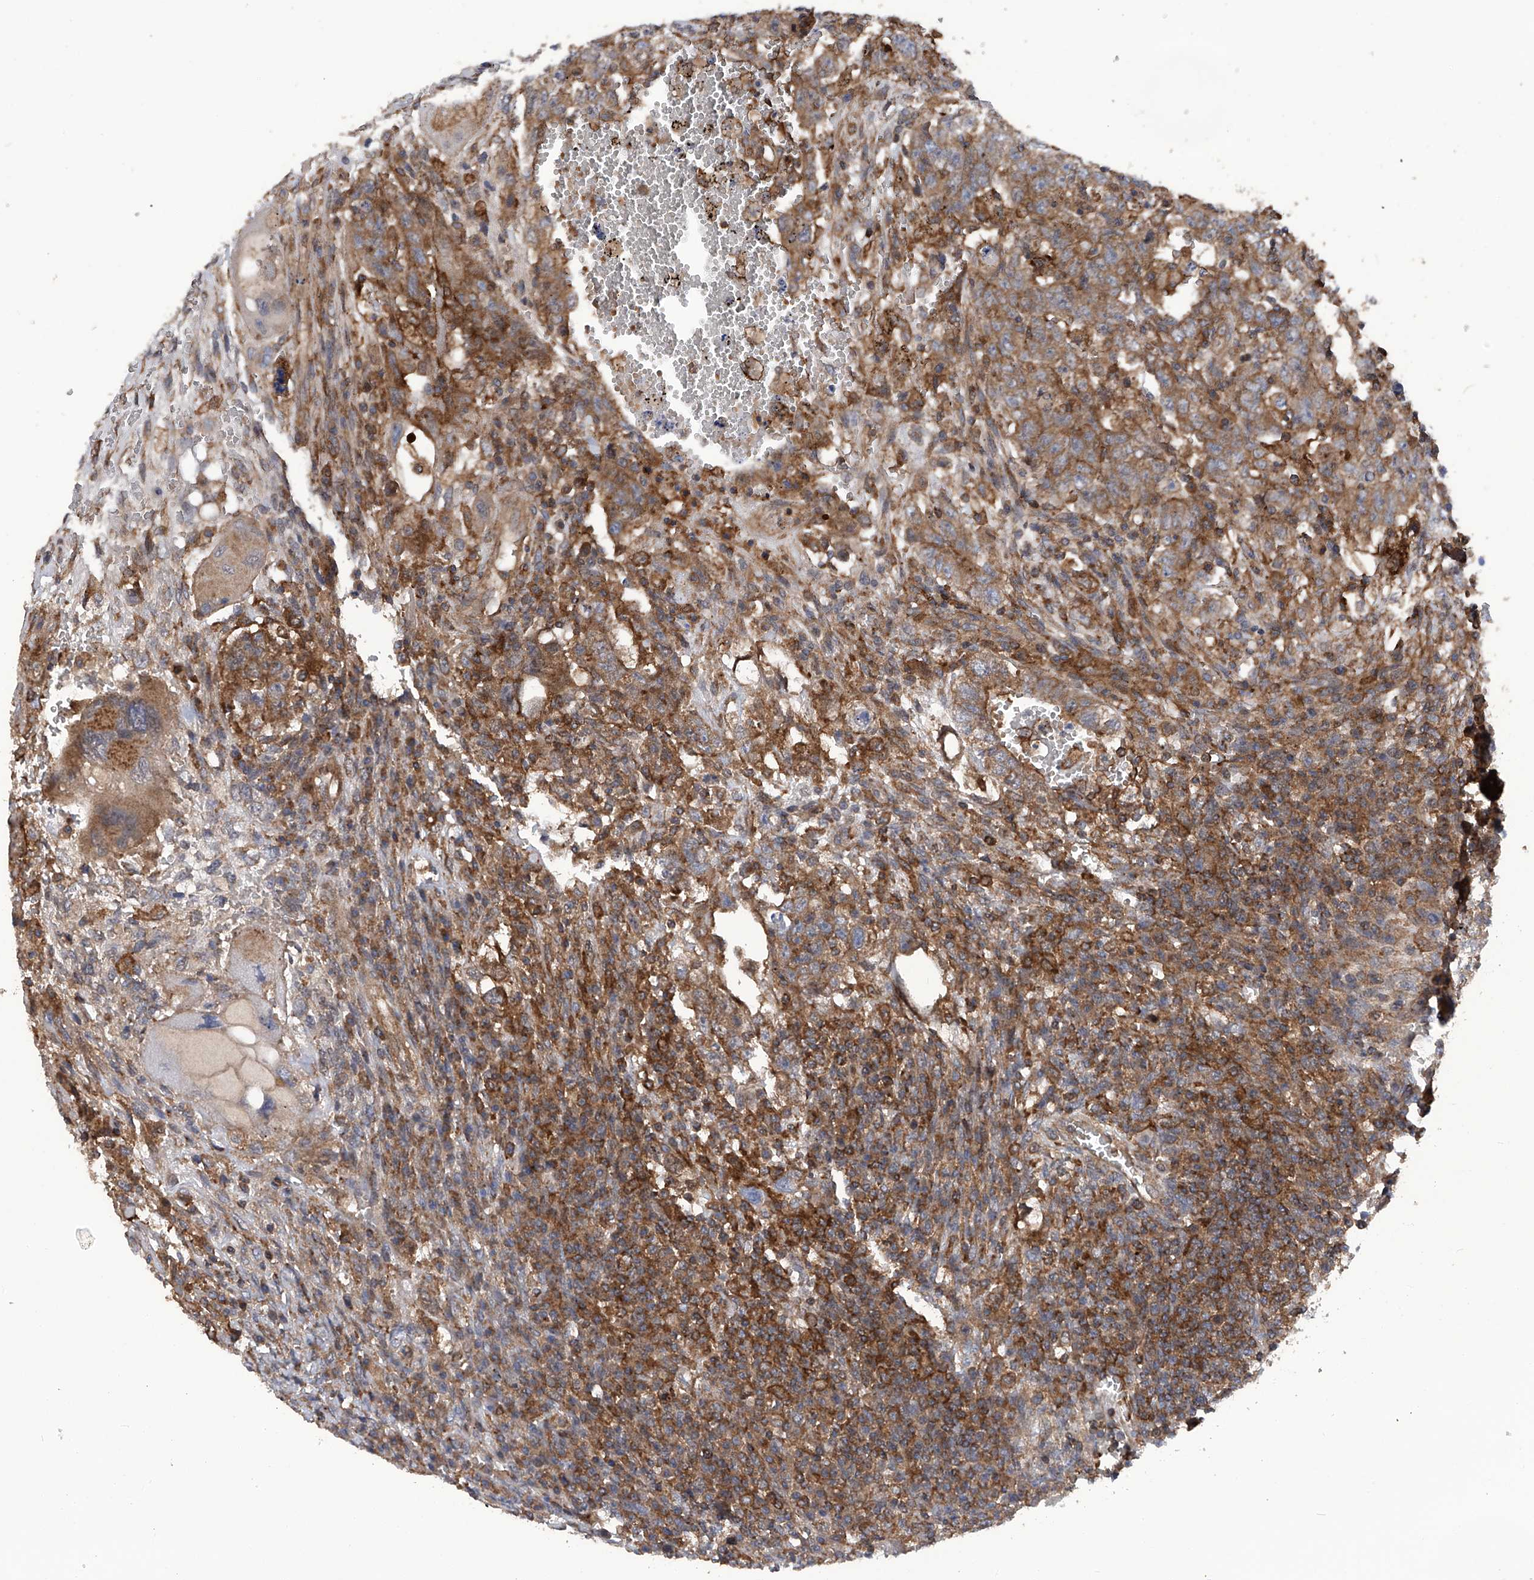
{"staining": {"intensity": "moderate", "quantity": ">75%", "location": "cytoplasmic/membranous"}, "tissue": "testis cancer", "cell_type": "Tumor cells", "image_type": "cancer", "snomed": [{"axis": "morphology", "description": "Carcinoma, Embryonal, NOS"}, {"axis": "topography", "description": "Testis"}], "caption": "Immunohistochemistry image of human embryonal carcinoma (testis) stained for a protein (brown), which displays medium levels of moderate cytoplasmic/membranous staining in approximately >75% of tumor cells.", "gene": "SMAP1", "patient": {"sex": "male", "age": 26}}